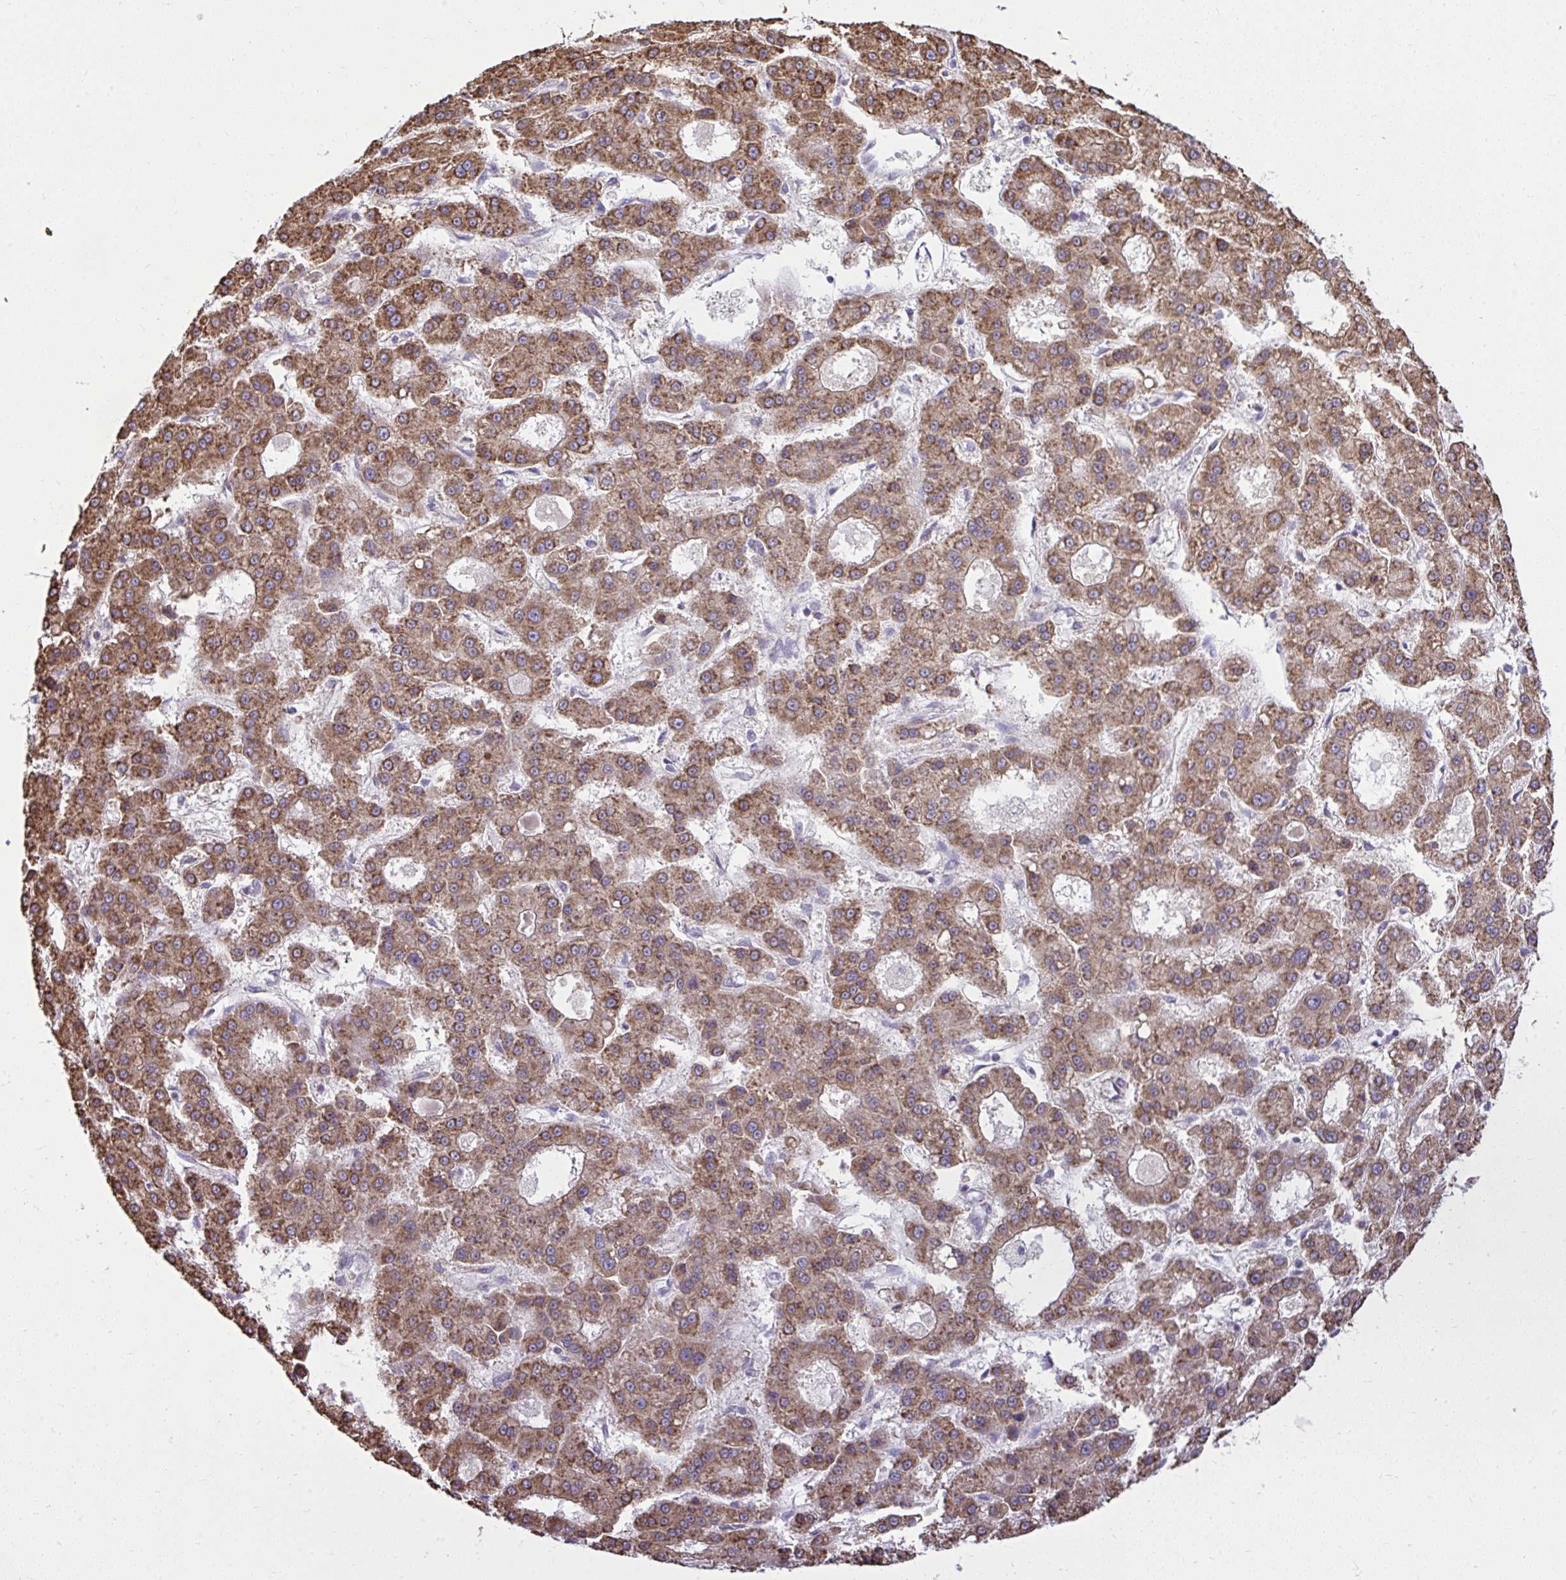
{"staining": {"intensity": "moderate", "quantity": ">75%", "location": "cytoplasmic/membranous"}, "tissue": "liver cancer", "cell_type": "Tumor cells", "image_type": "cancer", "snomed": [{"axis": "morphology", "description": "Carcinoma, Hepatocellular, NOS"}, {"axis": "topography", "description": "Liver"}], "caption": "Hepatocellular carcinoma (liver) was stained to show a protein in brown. There is medium levels of moderate cytoplasmic/membranous staining in approximately >75% of tumor cells.", "gene": "GPRIN3", "patient": {"sex": "male", "age": 70}}